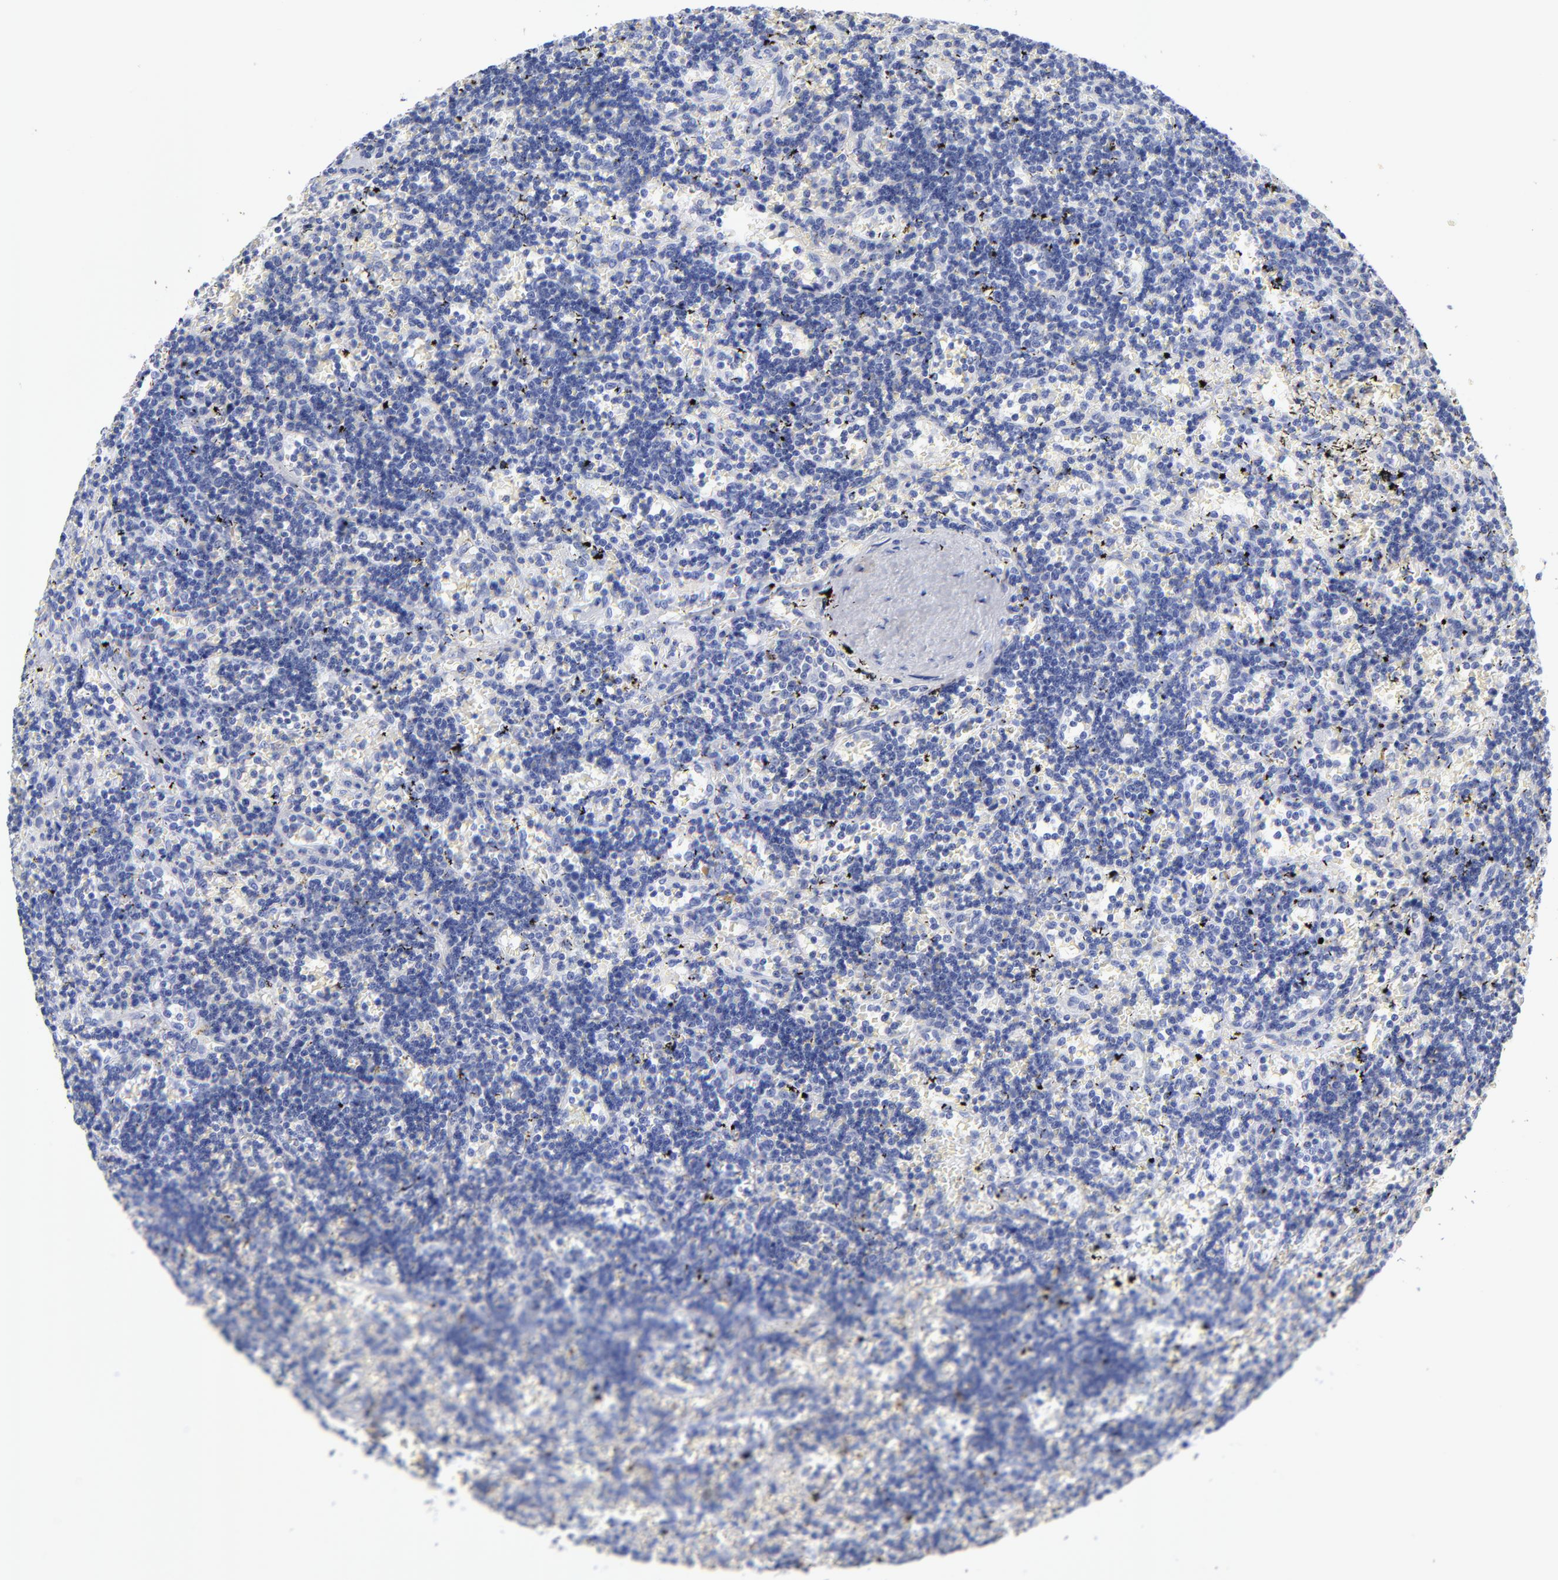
{"staining": {"intensity": "negative", "quantity": "none", "location": "none"}, "tissue": "lymphoma", "cell_type": "Tumor cells", "image_type": "cancer", "snomed": [{"axis": "morphology", "description": "Malignant lymphoma, non-Hodgkin's type, Low grade"}, {"axis": "topography", "description": "Spleen"}], "caption": "DAB immunohistochemical staining of human low-grade malignant lymphoma, non-Hodgkin's type reveals no significant staining in tumor cells.", "gene": "ACY1", "patient": {"sex": "male", "age": 60}}